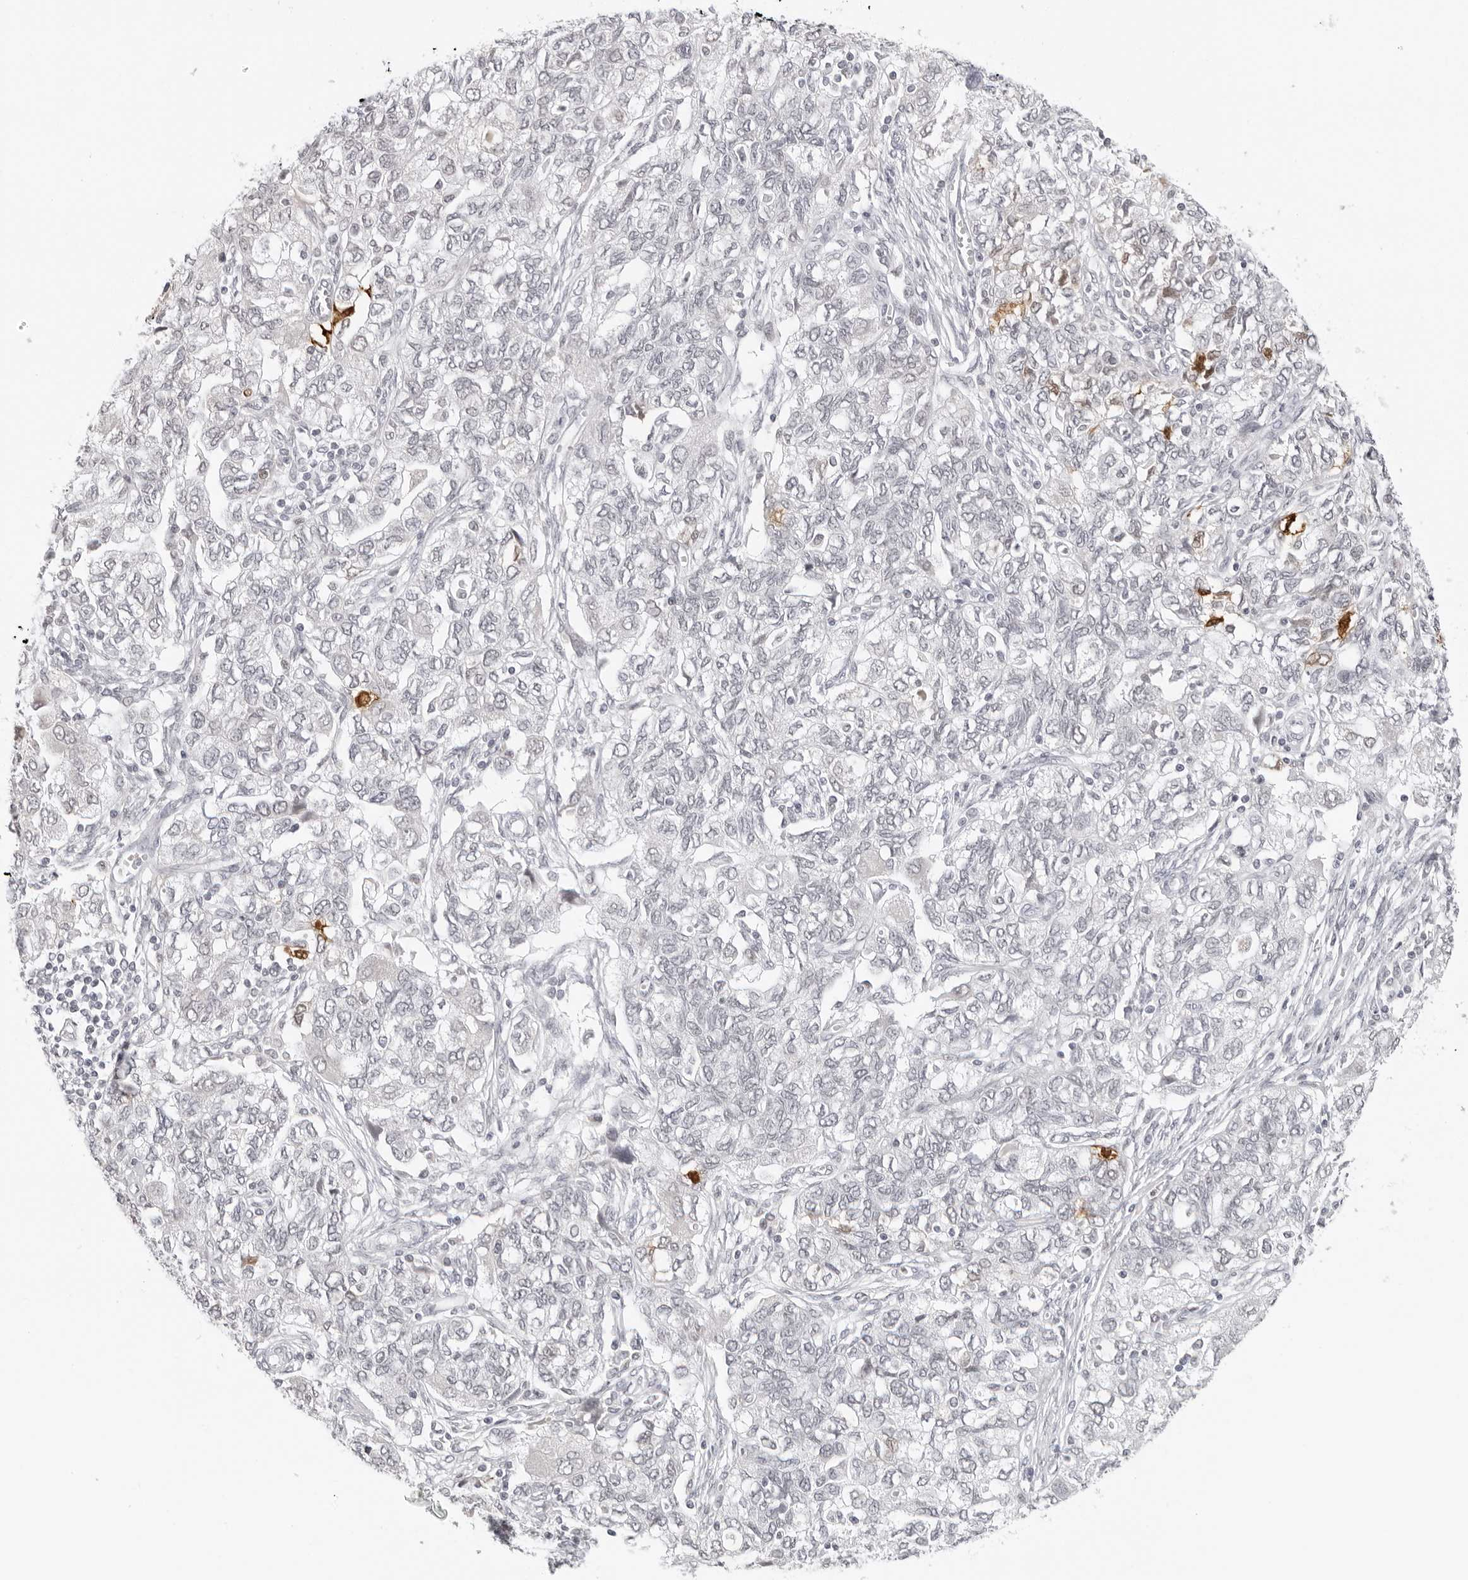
{"staining": {"intensity": "negative", "quantity": "none", "location": "none"}, "tissue": "ovarian cancer", "cell_type": "Tumor cells", "image_type": "cancer", "snomed": [{"axis": "morphology", "description": "Carcinoma, NOS"}, {"axis": "morphology", "description": "Cystadenocarcinoma, serous, NOS"}, {"axis": "topography", "description": "Ovary"}], "caption": "Tumor cells show no significant protein expression in ovarian cancer (carcinoma).", "gene": "MSH6", "patient": {"sex": "female", "age": 69}}